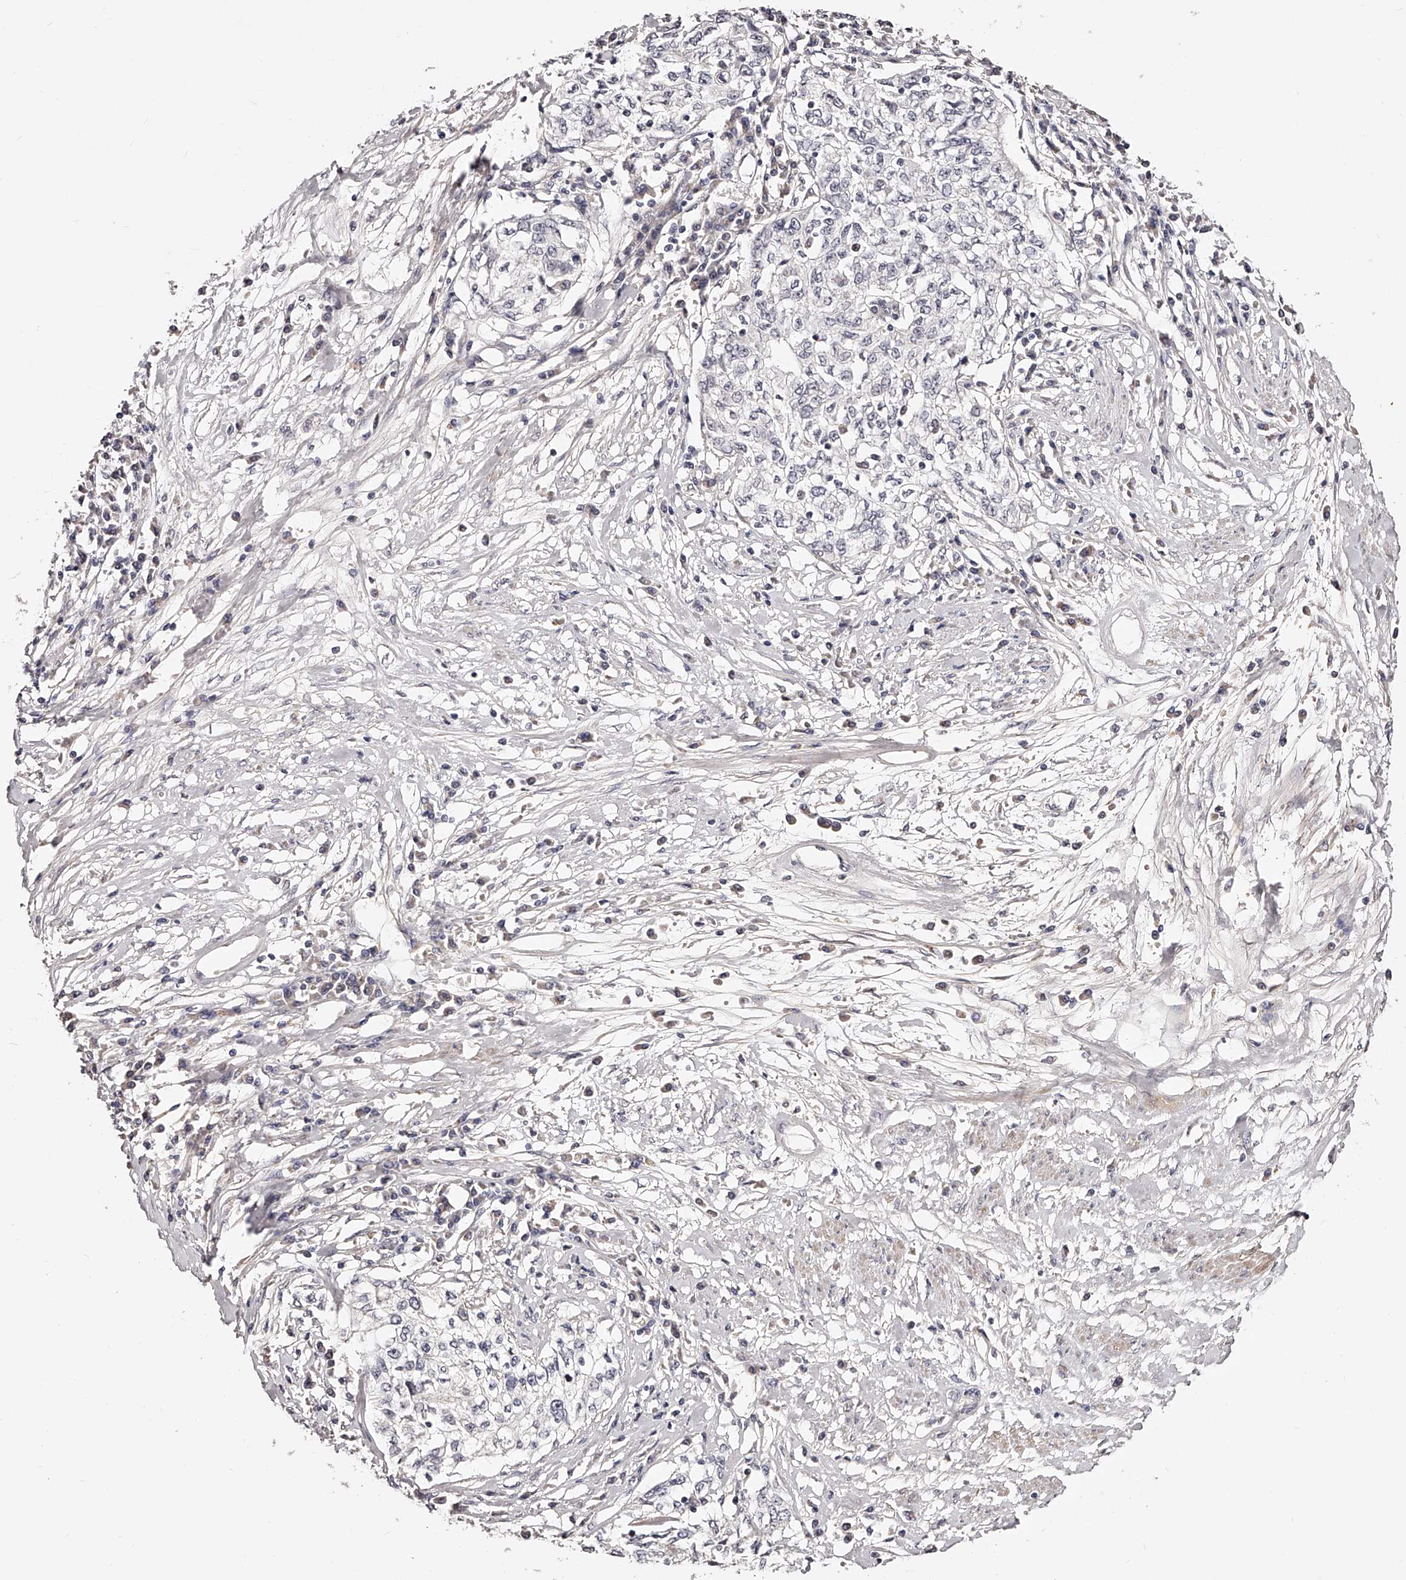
{"staining": {"intensity": "negative", "quantity": "none", "location": "none"}, "tissue": "cervical cancer", "cell_type": "Tumor cells", "image_type": "cancer", "snomed": [{"axis": "morphology", "description": "Squamous cell carcinoma, NOS"}, {"axis": "topography", "description": "Cervix"}], "caption": "Immunohistochemical staining of cervical cancer exhibits no significant staining in tumor cells.", "gene": "ZNF502", "patient": {"sex": "female", "age": 57}}